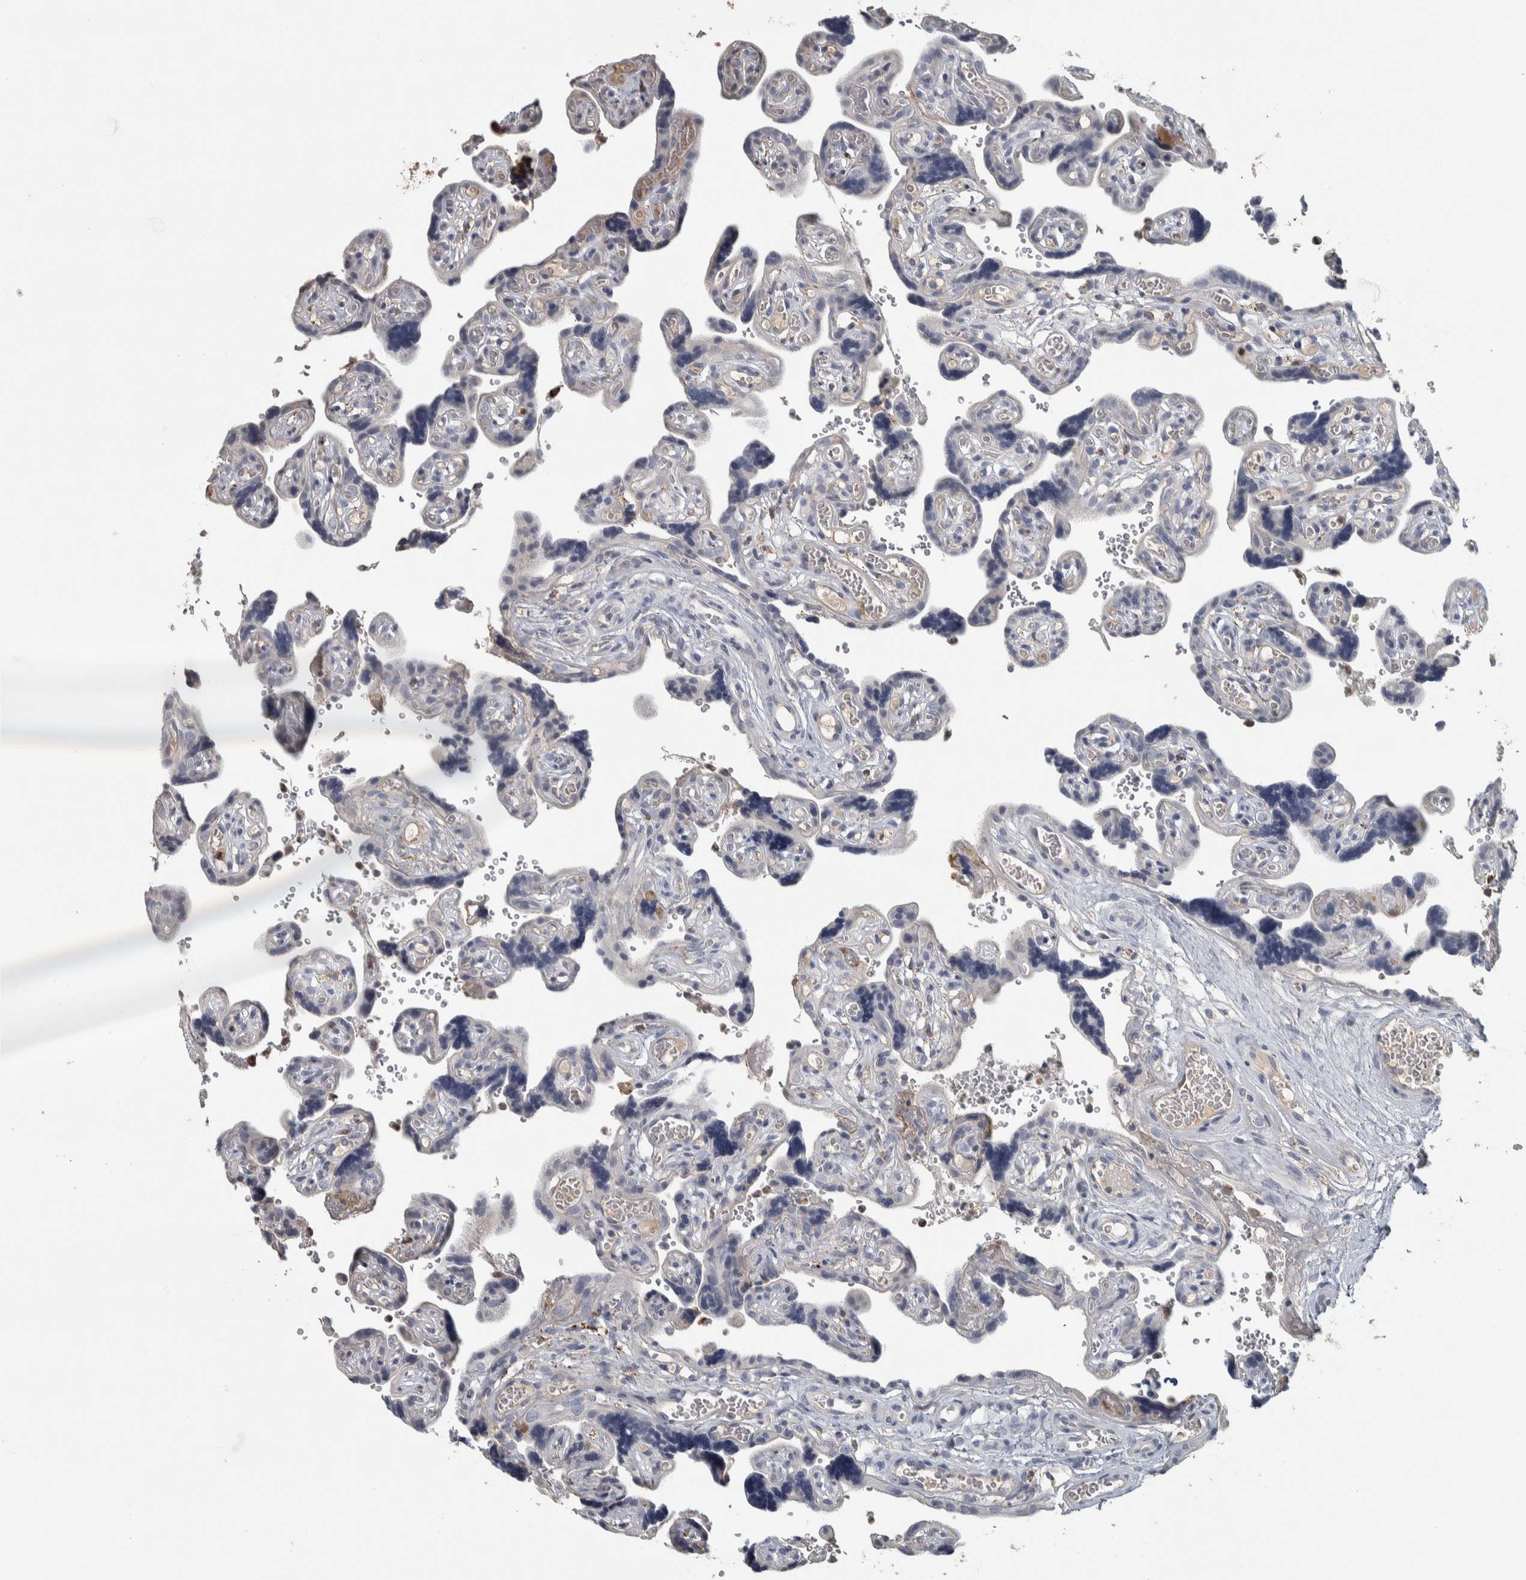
{"staining": {"intensity": "strong", "quantity": ">75%", "location": "cytoplasmic/membranous"}, "tissue": "placenta", "cell_type": "Decidual cells", "image_type": "normal", "snomed": [{"axis": "morphology", "description": "Normal tissue, NOS"}, {"axis": "topography", "description": "Placenta"}], "caption": "Protein analysis of benign placenta demonstrates strong cytoplasmic/membranous expression in about >75% of decidual cells.", "gene": "FAM78A", "patient": {"sex": "female", "age": 30}}